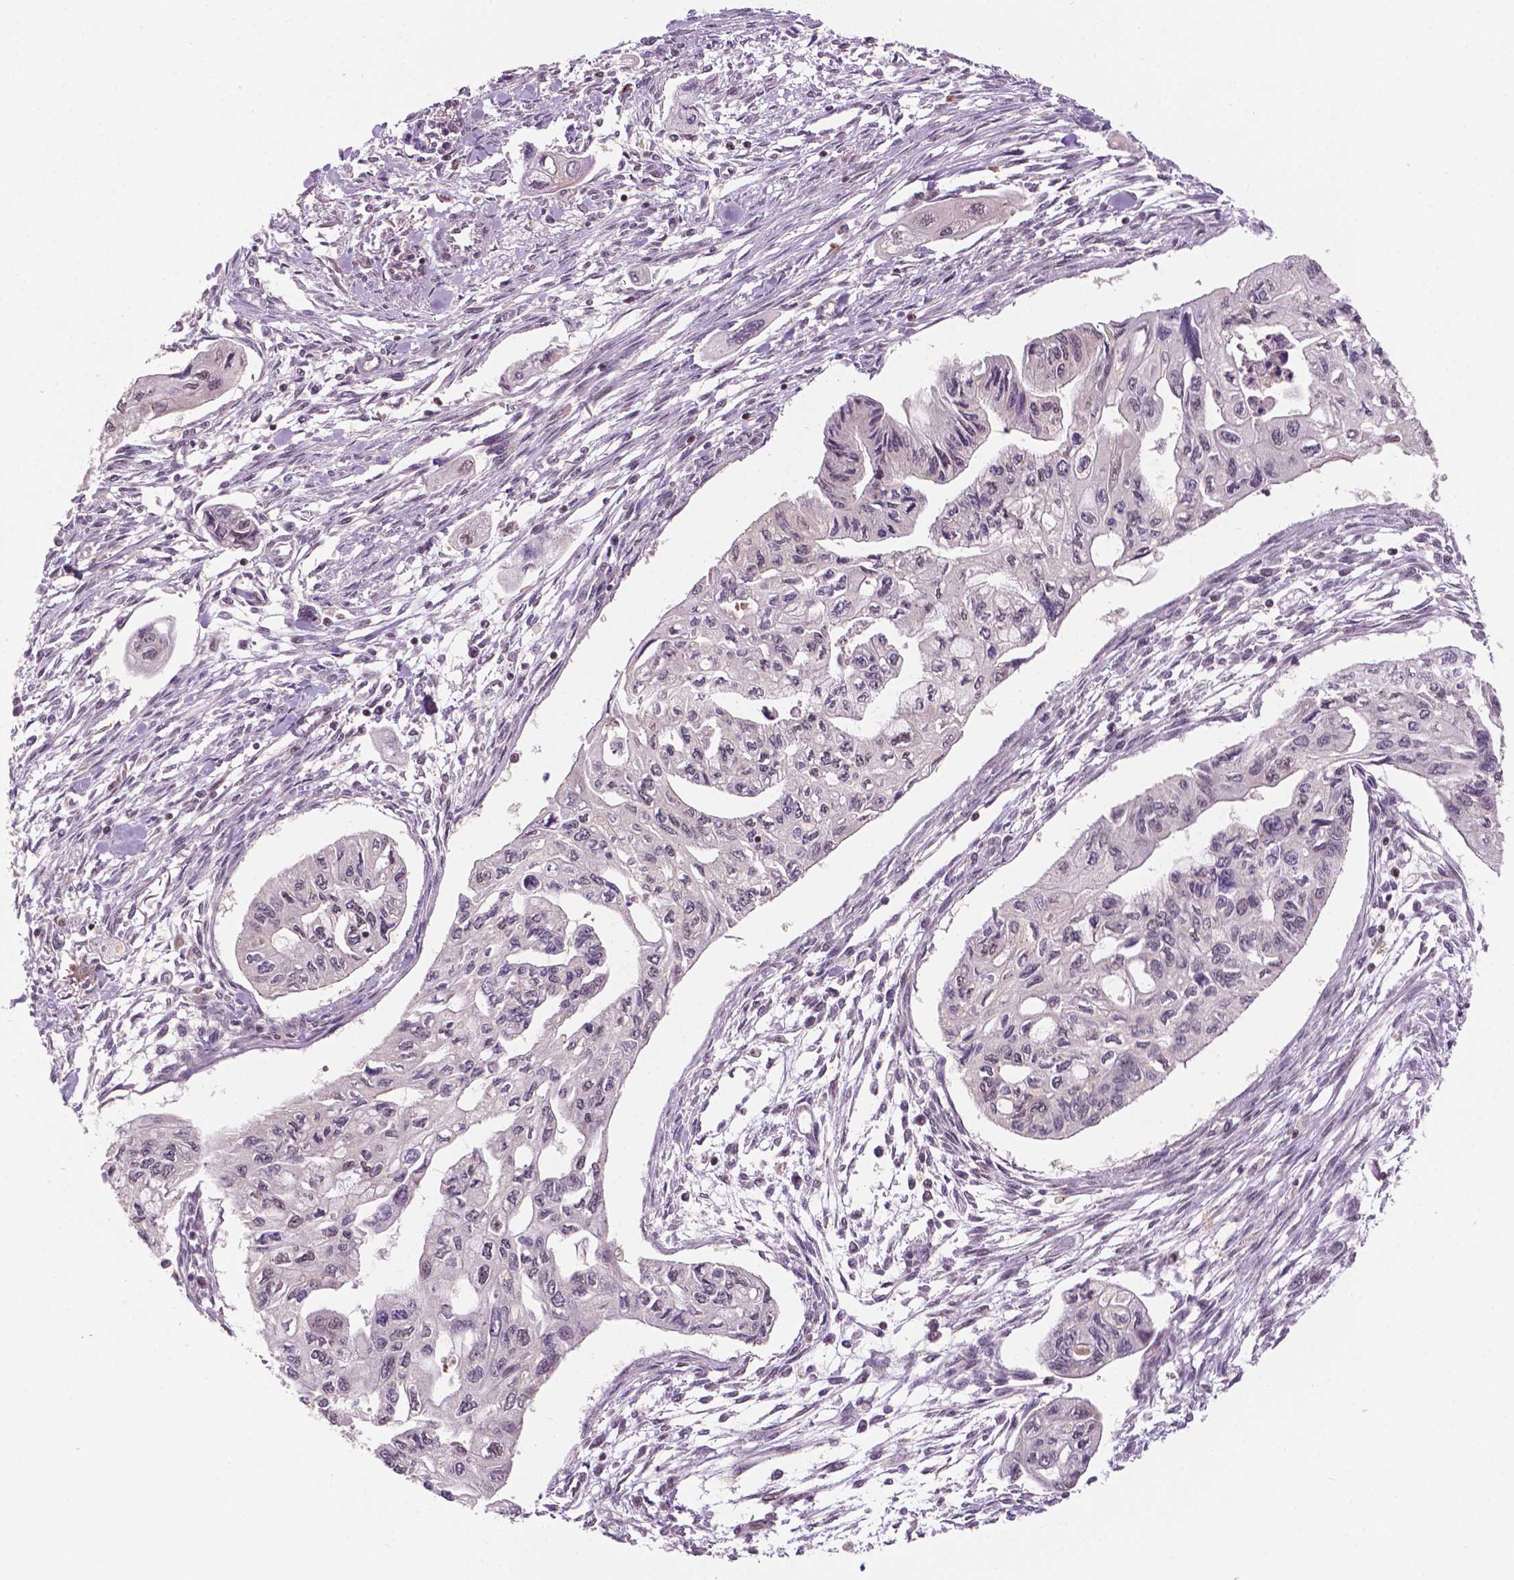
{"staining": {"intensity": "negative", "quantity": "none", "location": "none"}, "tissue": "pancreatic cancer", "cell_type": "Tumor cells", "image_type": "cancer", "snomed": [{"axis": "morphology", "description": "Adenocarcinoma, NOS"}, {"axis": "topography", "description": "Pancreas"}], "caption": "Immunohistochemical staining of pancreatic cancer shows no significant expression in tumor cells.", "gene": "PER2", "patient": {"sex": "female", "age": 76}}